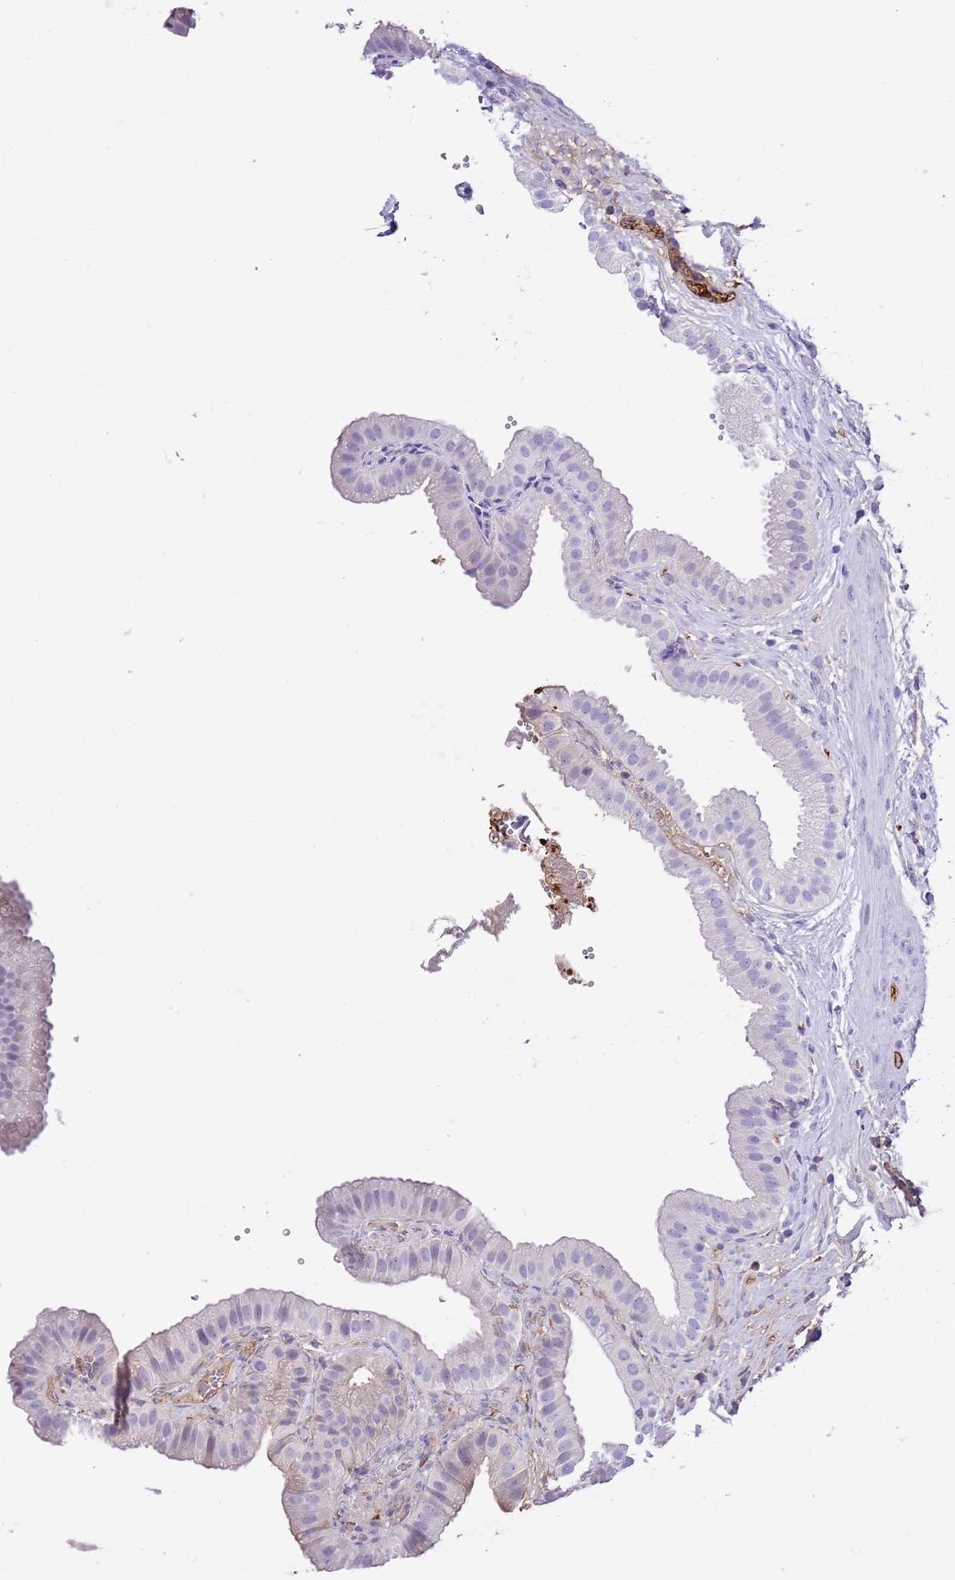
{"staining": {"intensity": "moderate", "quantity": "<25%", "location": "cytoplasmic/membranous"}, "tissue": "gallbladder", "cell_type": "Glandular cells", "image_type": "normal", "snomed": [{"axis": "morphology", "description": "Normal tissue, NOS"}, {"axis": "topography", "description": "Gallbladder"}], "caption": "A brown stain shows moderate cytoplasmic/membranous positivity of a protein in glandular cells of benign gallbladder.", "gene": "IGF1", "patient": {"sex": "female", "age": 61}}